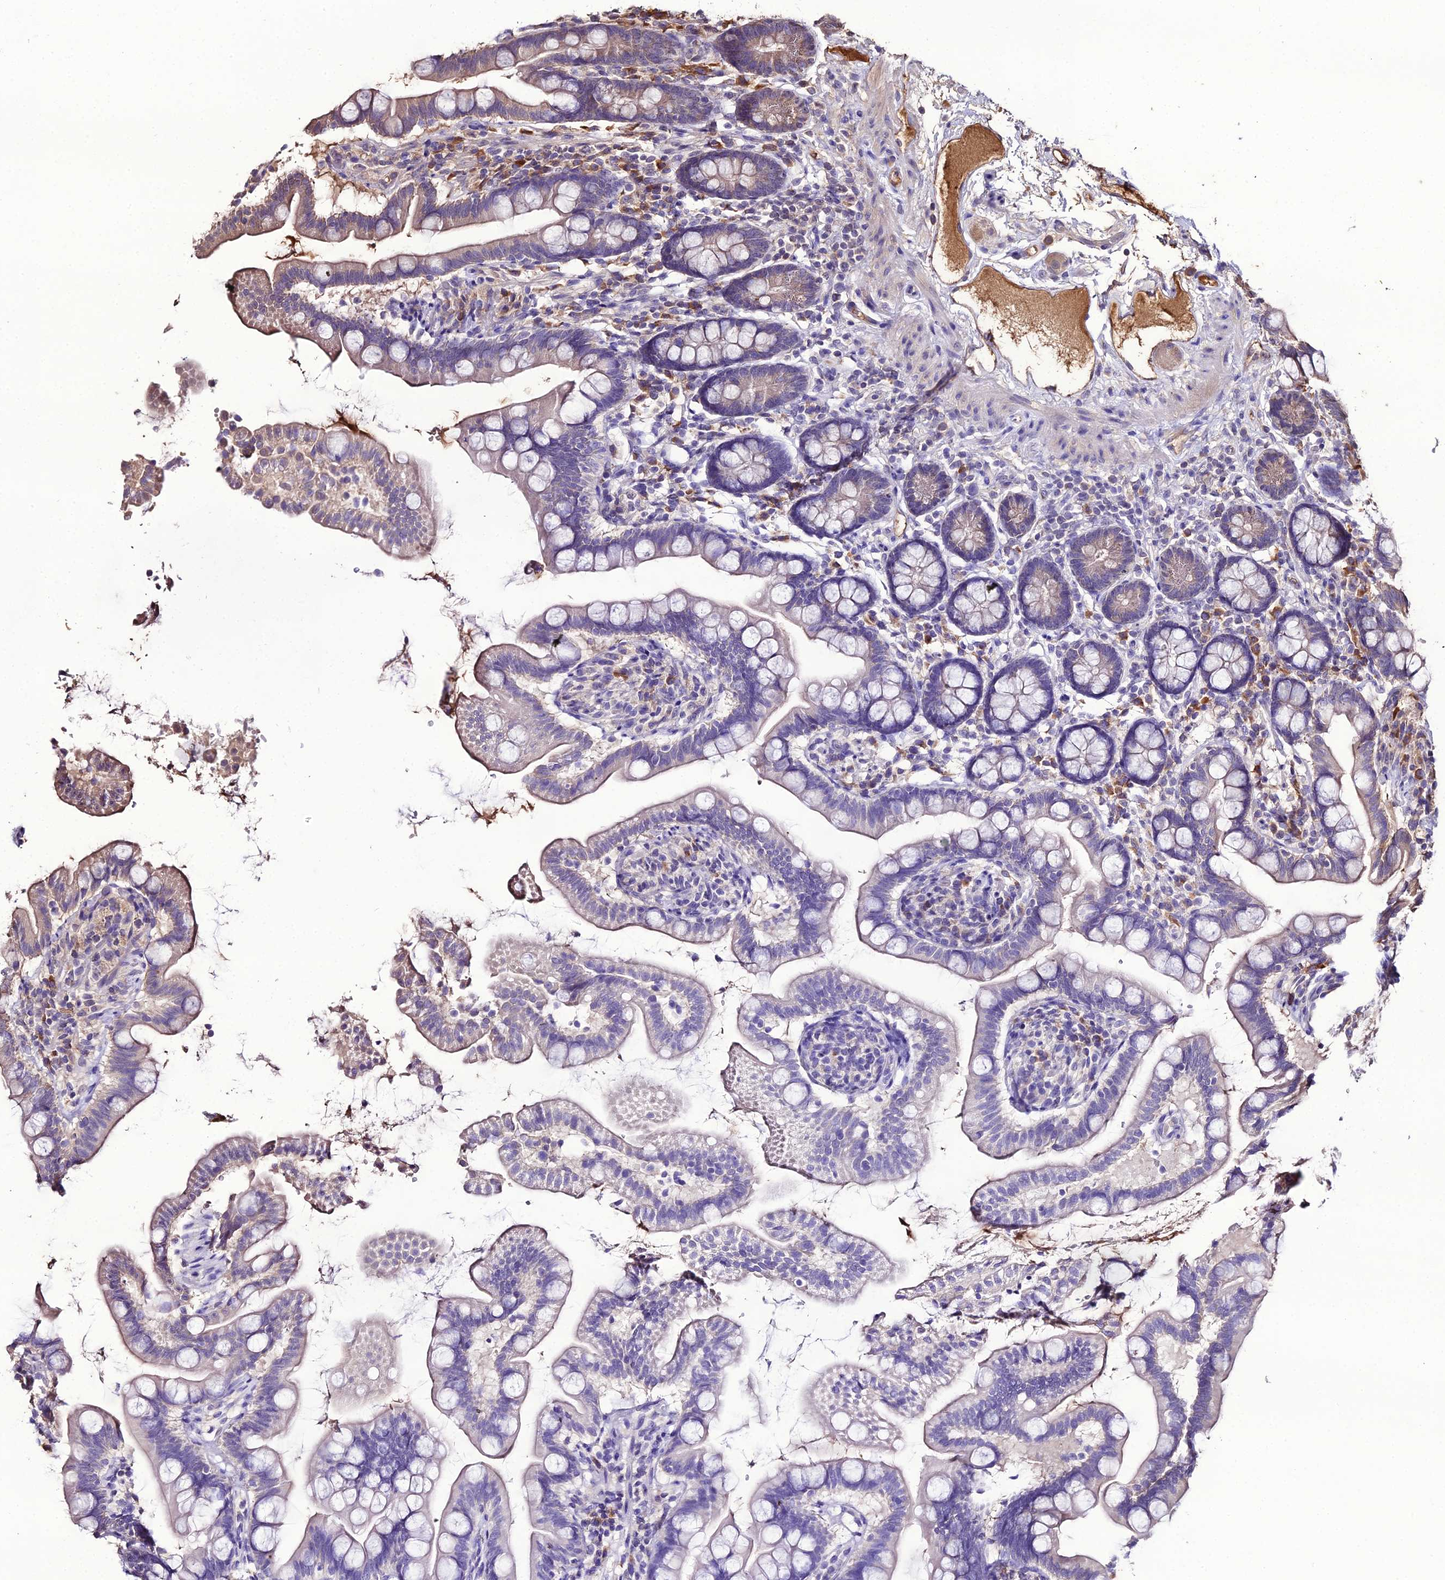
{"staining": {"intensity": "moderate", "quantity": "25%-75%", "location": "cytoplasmic/membranous"}, "tissue": "small intestine", "cell_type": "Glandular cells", "image_type": "normal", "snomed": [{"axis": "morphology", "description": "Normal tissue, NOS"}, {"axis": "topography", "description": "Small intestine"}], "caption": "A high-resolution photomicrograph shows IHC staining of unremarkable small intestine, which reveals moderate cytoplasmic/membranous staining in about 25%-75% of glandular cells.", "gene": "KCTD16", "patient": {"sex": "female", "age": 64}}